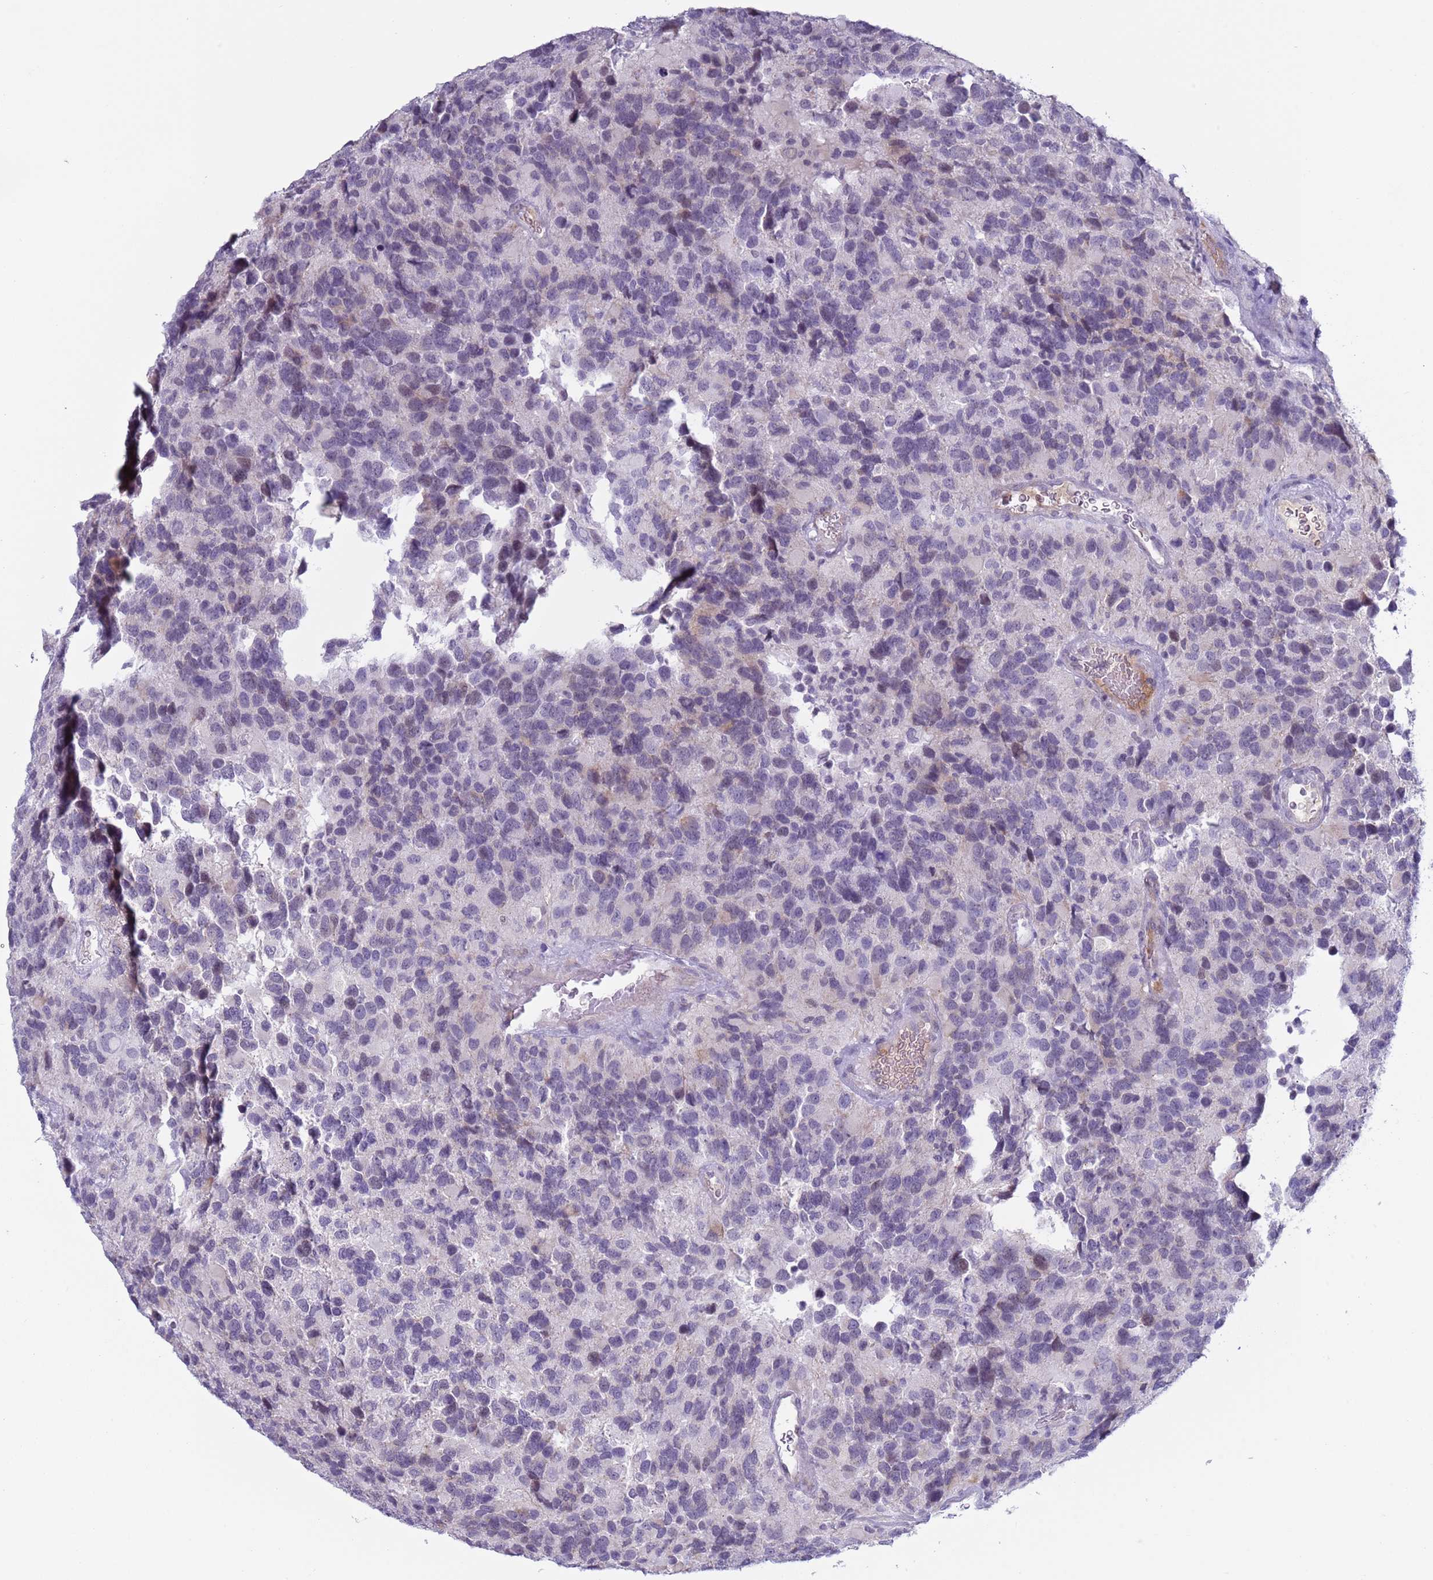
{"staining": {"intensity": "negative", "quantity": "none", "location": "none"}, "tissue": "glioma", "cell_type": "Tumor cells", "image_type": "cancer", "snomed": [{"axis": "morphology", "description": "Glioma, malignant, High grade"}, {"axis": "topography", "description": "Brain"}], "caption": "DAB immunohistochemical staining of human malignant high-grade glioma exhibits no significant positivity in tumor cells.", "gene": "NPAP1", "patient": {"sex": "male", "age": 77}}